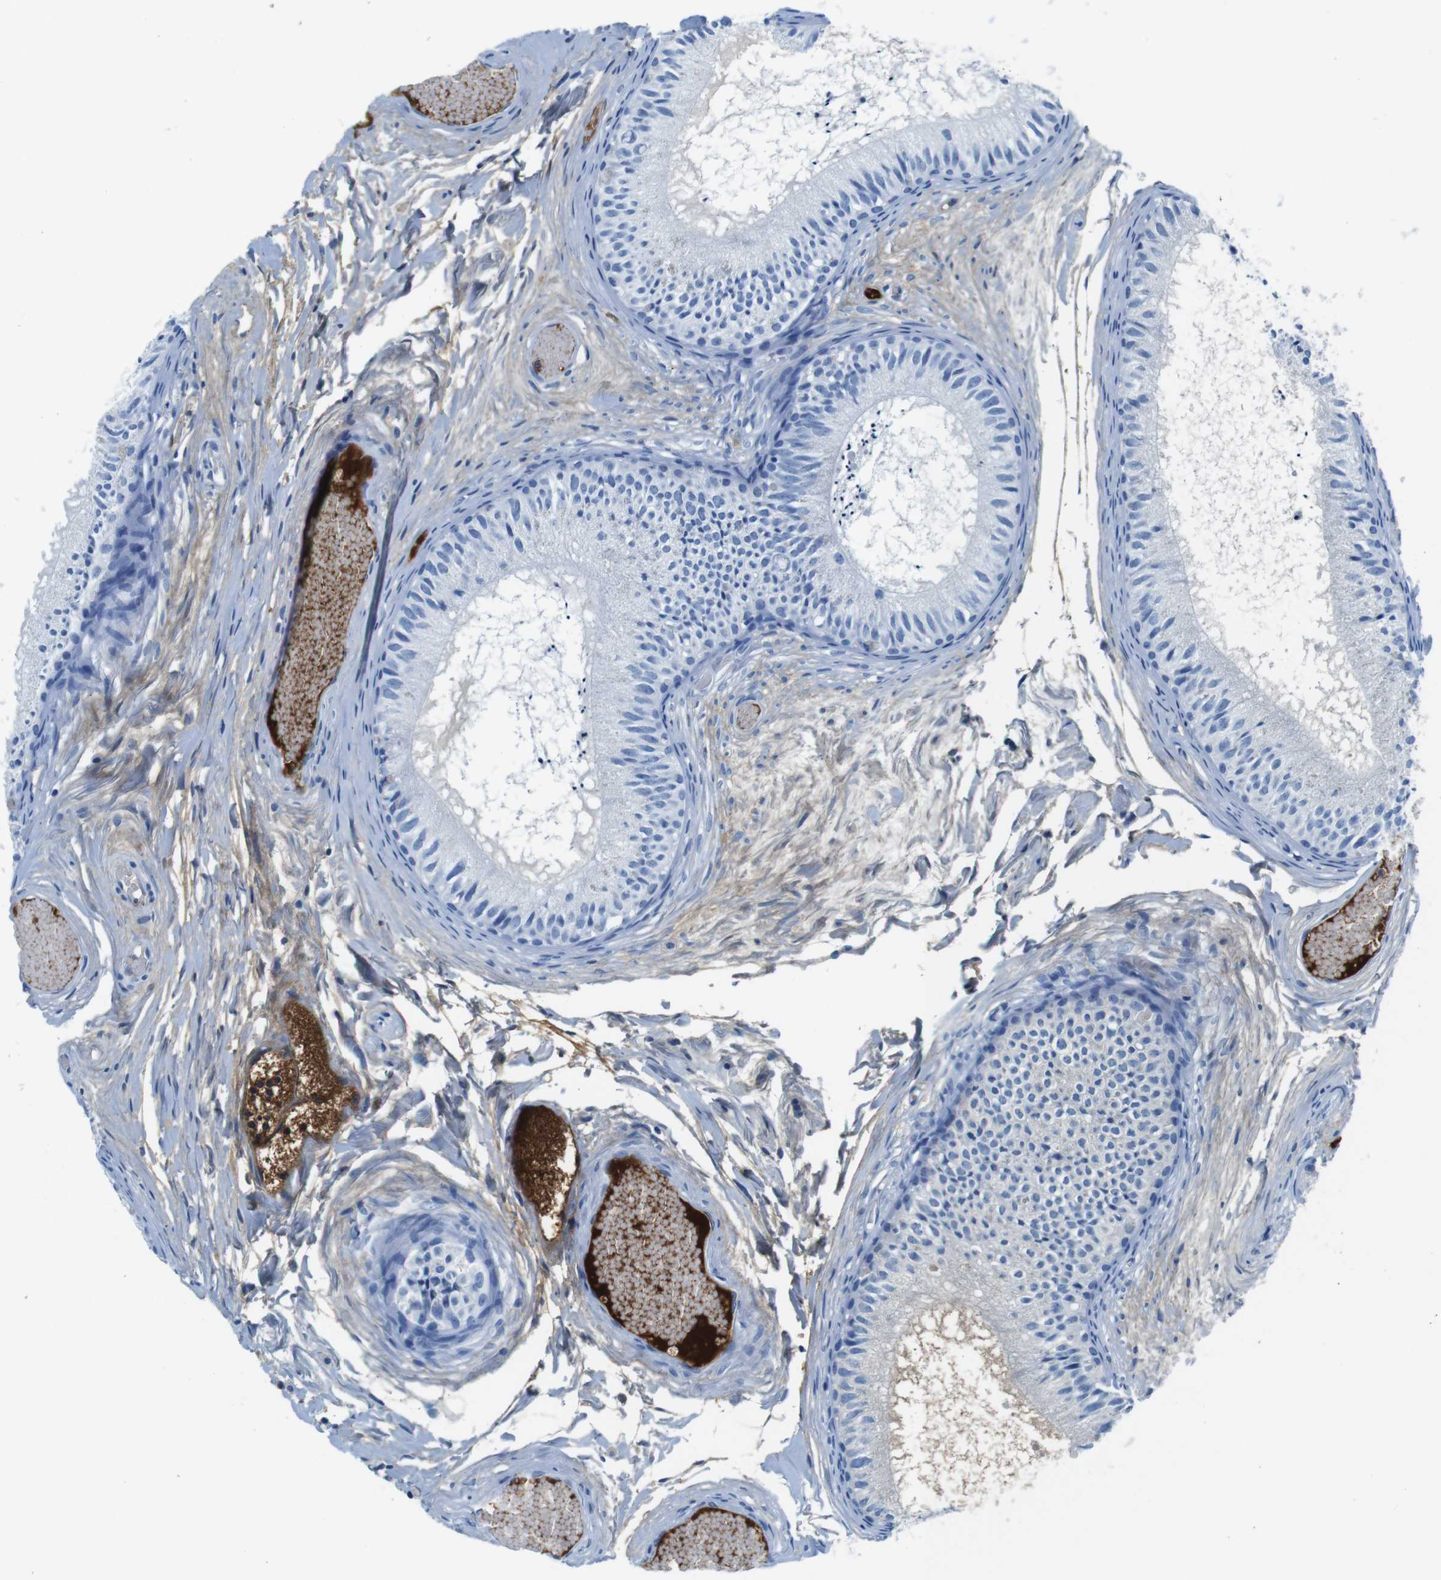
{"staining": {"intensity": "negative", "quantity": "none", "location": "none"}, "tissue": "epididymis", "cell_type": "Glandular cells", "image_type": "normal", "snomed": [{"axis": "morphology", "description": "Normal tissue, NOS"}, {"axis": "topography", "description": "Epididymis"}], "caption": "Benign epididymis was stained to show a protein in brown. There is no significant staining in glandular cells.", "gene": "IGKC", "patient": {"sex": "male", "age": 46}}